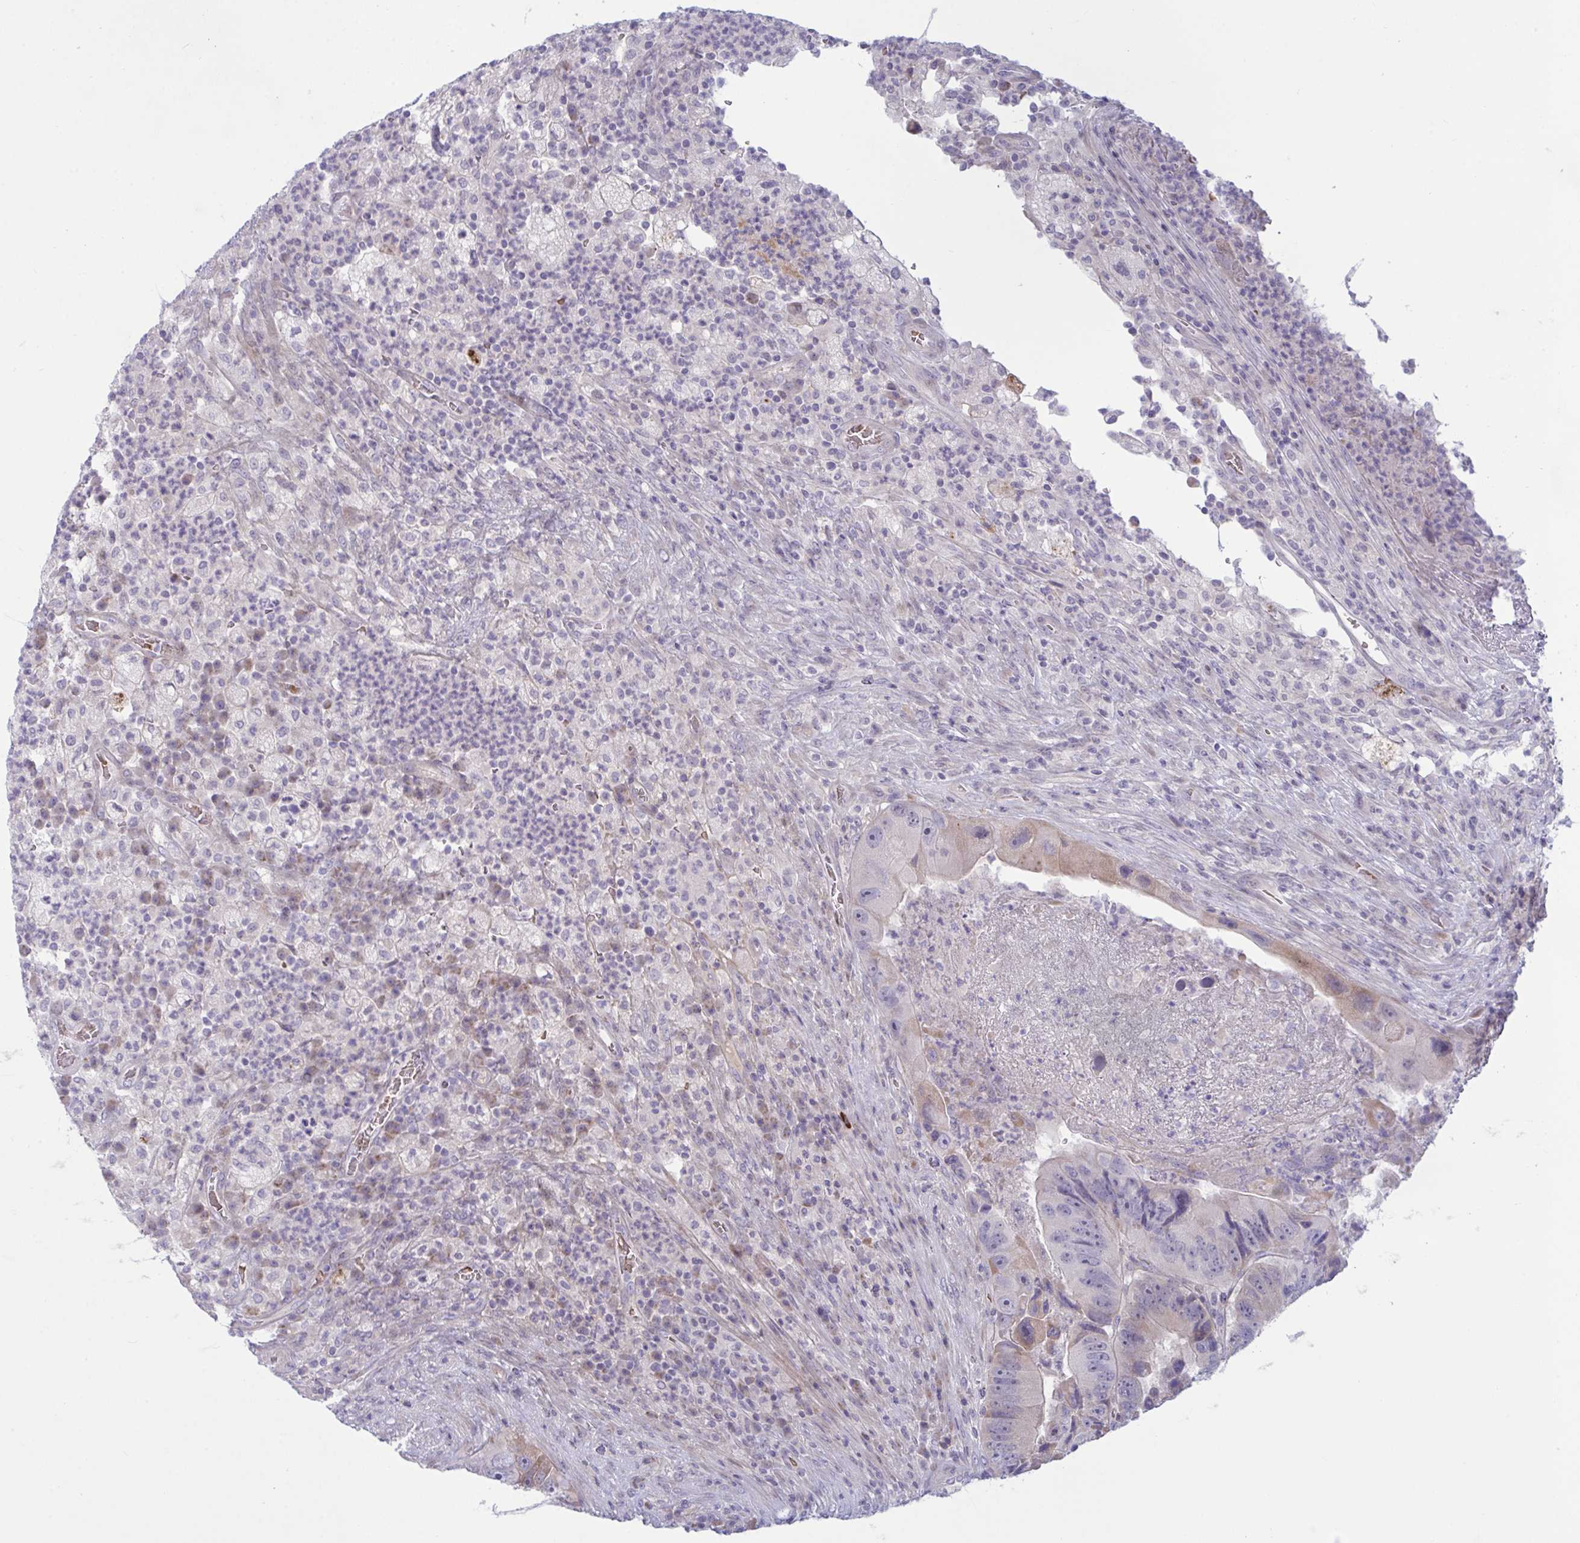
{"staining": {"intensity": "moderate", "quantity": "<25%", "location": "cytoplasmic/membranous"}, "tissue": "colorectal cancer", "cell_type": "Tumor cells", "image_type": "cancer", "snomed": [{"axis": "morphology", "description": "Adenocarcinoma, NOS"}, {"axis": "topography", "description": "Colon"}], "caption": "IHC of human colorectal adenocarcinoma displays low levels of moderate cytoplasmic/membranous staining in about <25% of tumor cells.", "gene": "VWC2", "patient": {"sex": "female", "age": 86}}